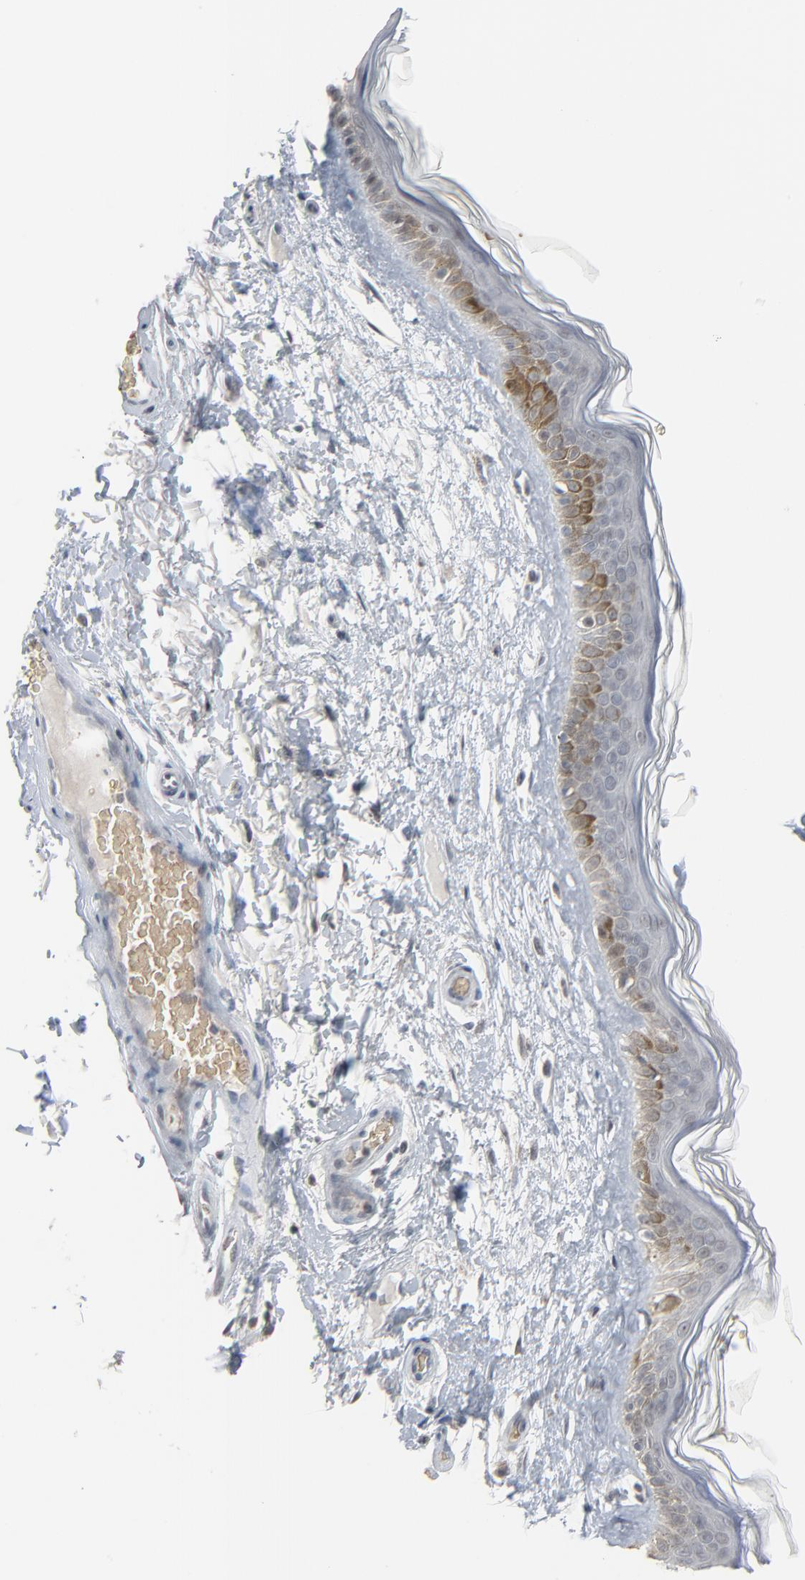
{"staining": {"intensity": "negative", "quantity": "none", "location": "none"}, "tissue": "skin", "cell_type": "Fibroblasts", "image_type": "normal", "snomed": [{"axis": "morphology", "description": "Normal tissue, NOS"}, {"axis": "topography", "description": "Skin"}], "caption": "There is no significant positivity in fibroblasts of skin.", "gene": "SAGE1", "patient": {"sex": "male", "age": 63}}